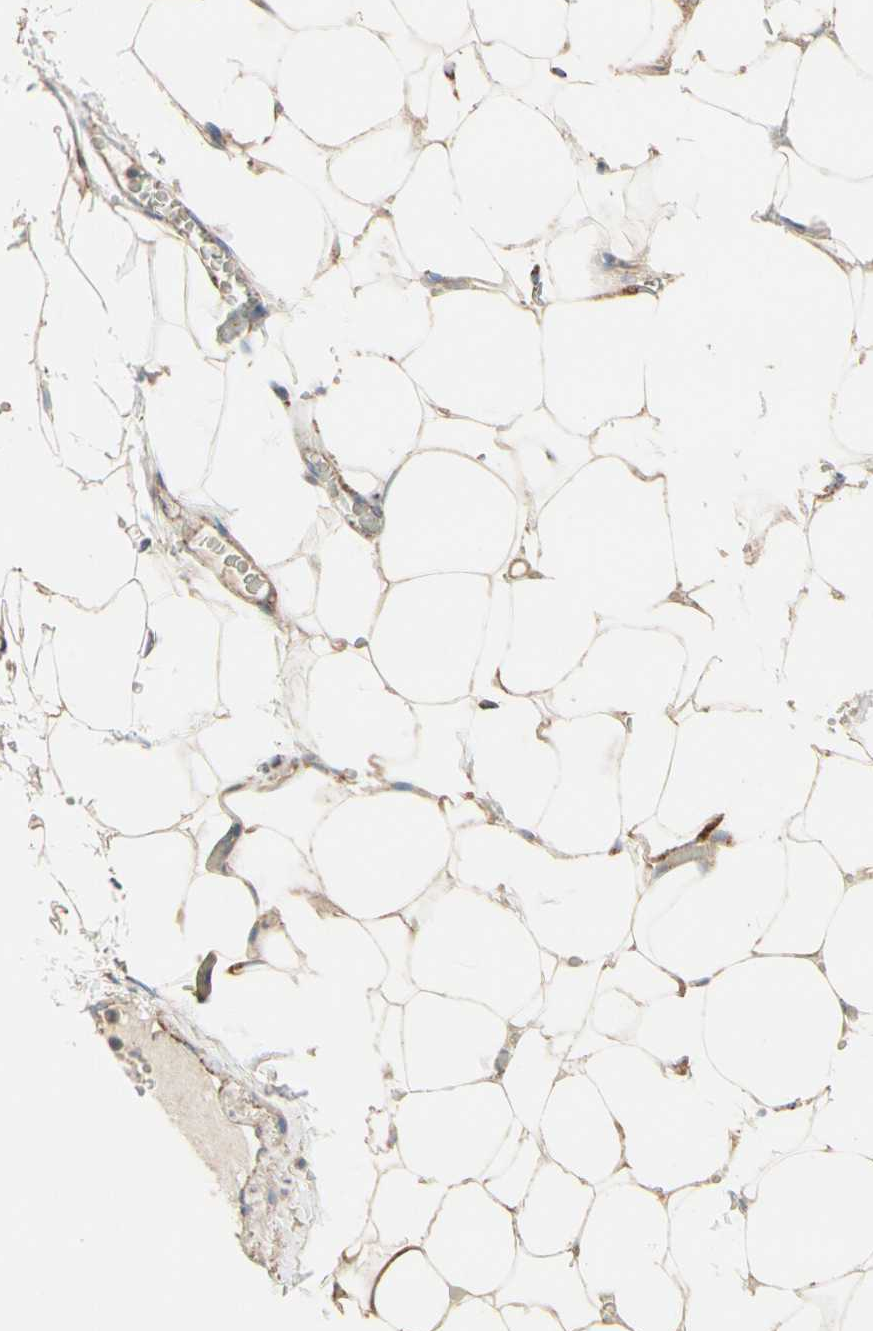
{"staining": {"intensity": "moderate", "quantity": ">75%", "location": "cytoplasmic/membranous"}, "tissue": "adipose tissue", "cell_type": "Adipocytes", "image_type": "normal", "snomed": [{"axis": "morphology", "description": "Normal tissue, NOS"}, {"axis": "topography", "description": "Peripheral nerve tissue"}], "caption": "Benign adipose tissue was stained to show a protein in brown. There is medium levels of moderate cytoplasmic/membranous staining in approximately >75% of adipocytes.", "gene": "EPHA3", "patient": {"sex": "male", "age": 70}}